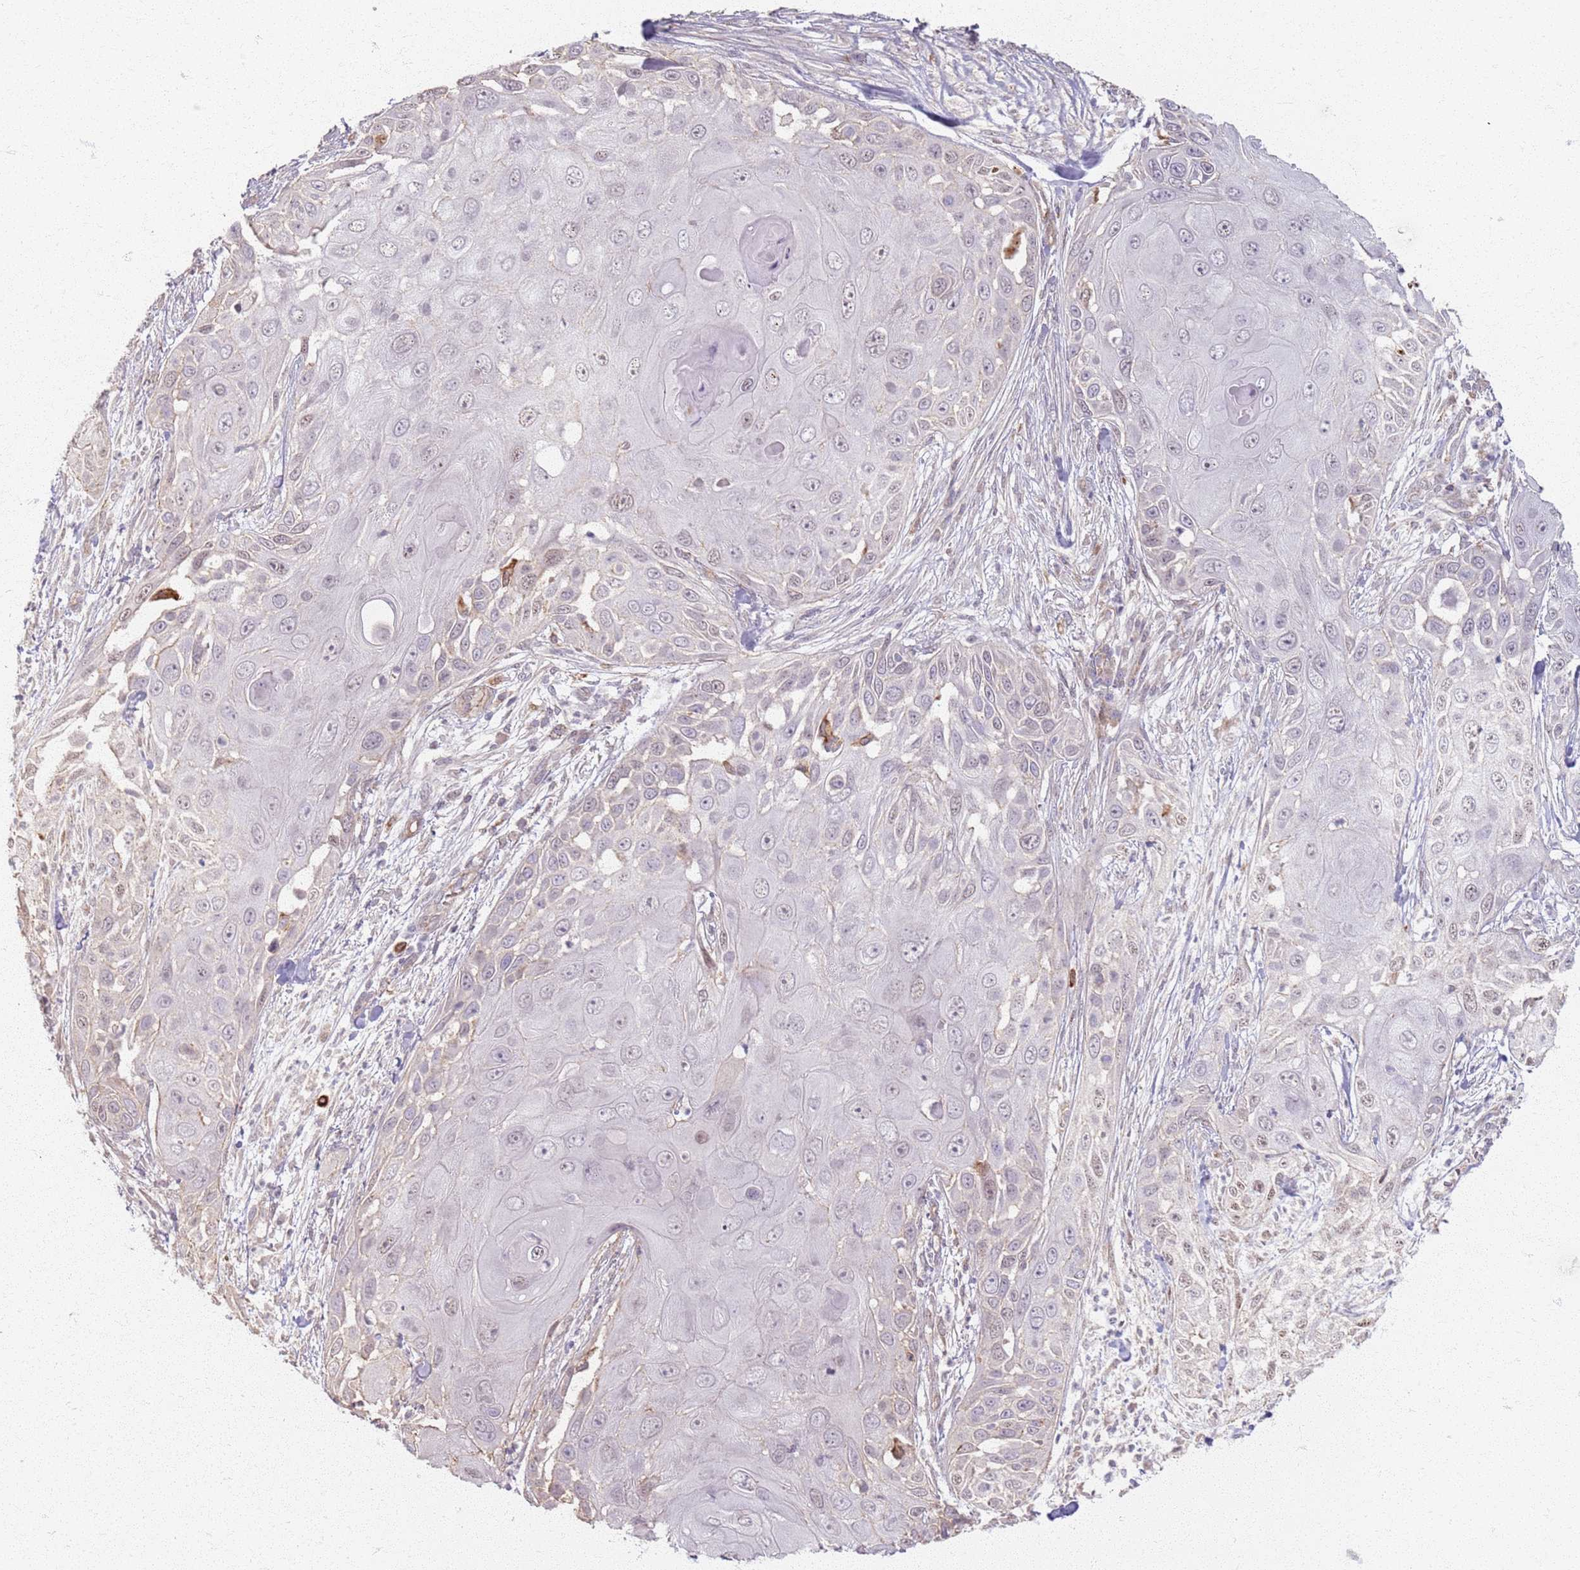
{"staining": {"intensity": "negative", "quantity": "none", "location": "none"}, "tissue": "skin cancer", "cell_type": "Tumor cells", "image_type": "cancer", "snomed": [{"axis": "morphology", "description": "Squamous cell carcinoma, NOS"}, {"axis": "topography", "description": "Skin"}], "caption": "This is an IHC micrograph of human squamous cell carcinoma (skin). There is no positivity in tumor cells.", "gene": "KCNA5", "patient": {"sex": "female", "age": 44}}